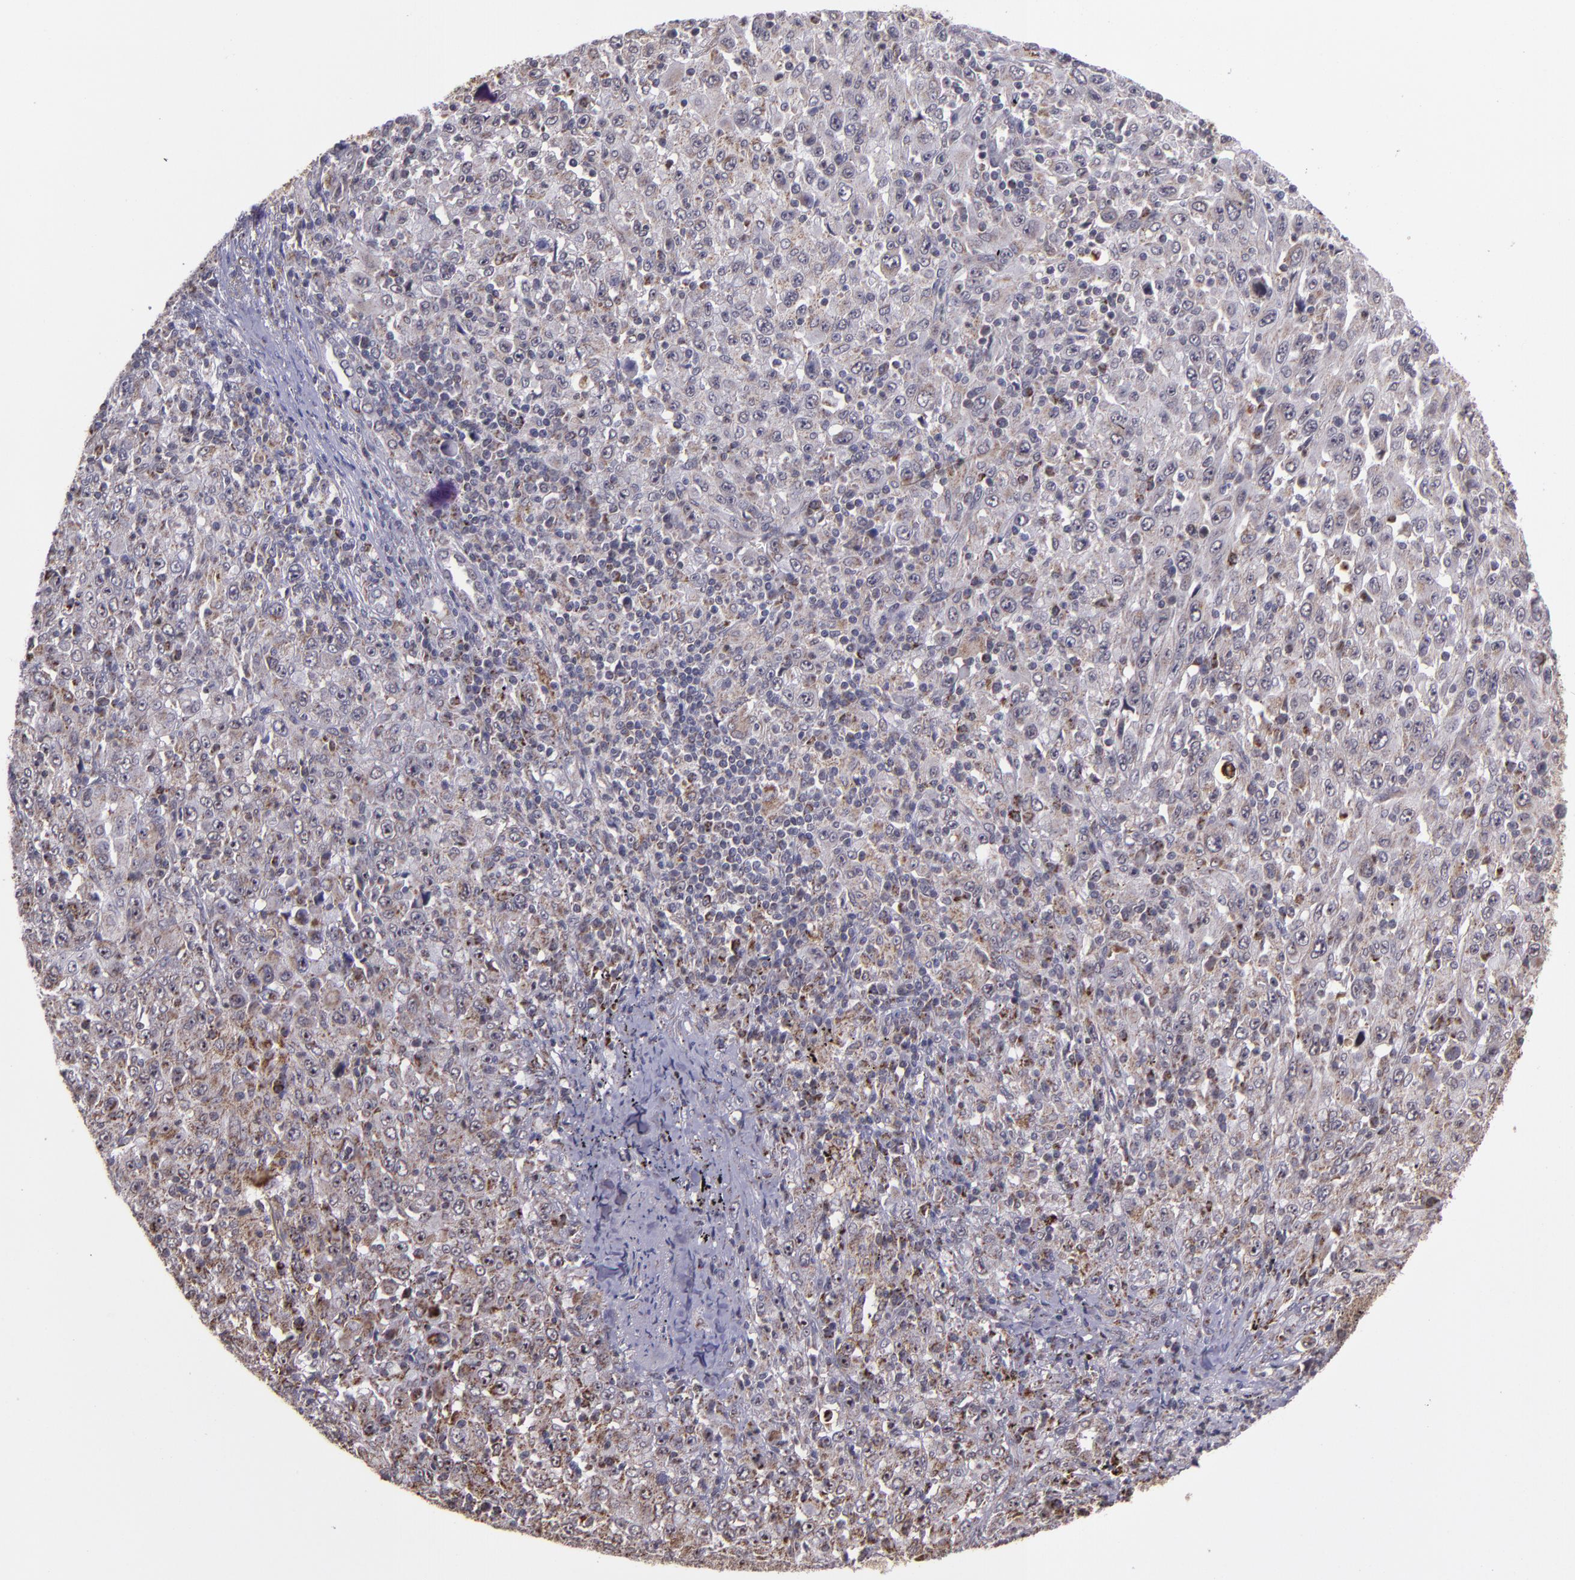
{"staining": {"intensity": "moderate", "quantity": "<25%", "location": "cytoplasmic/membranous"}, "tissue": "melanoma", "cell_type": "Tumor cells", "image_type": "cancer", "snomed": [{"axis": "morphology", "description": "Malignant melanoma, Metastatic site"}, {"axis": "topography", "description": "Skin"}], "caption": "Protein staining of malignant melanoma (metastatic site) tissue demonstrates moderate cytoplasmic/membranous positivity in approximately <25% of tumor cells.", "gene": "LONP1", "patient": {"sex": "female", "age": 56}}